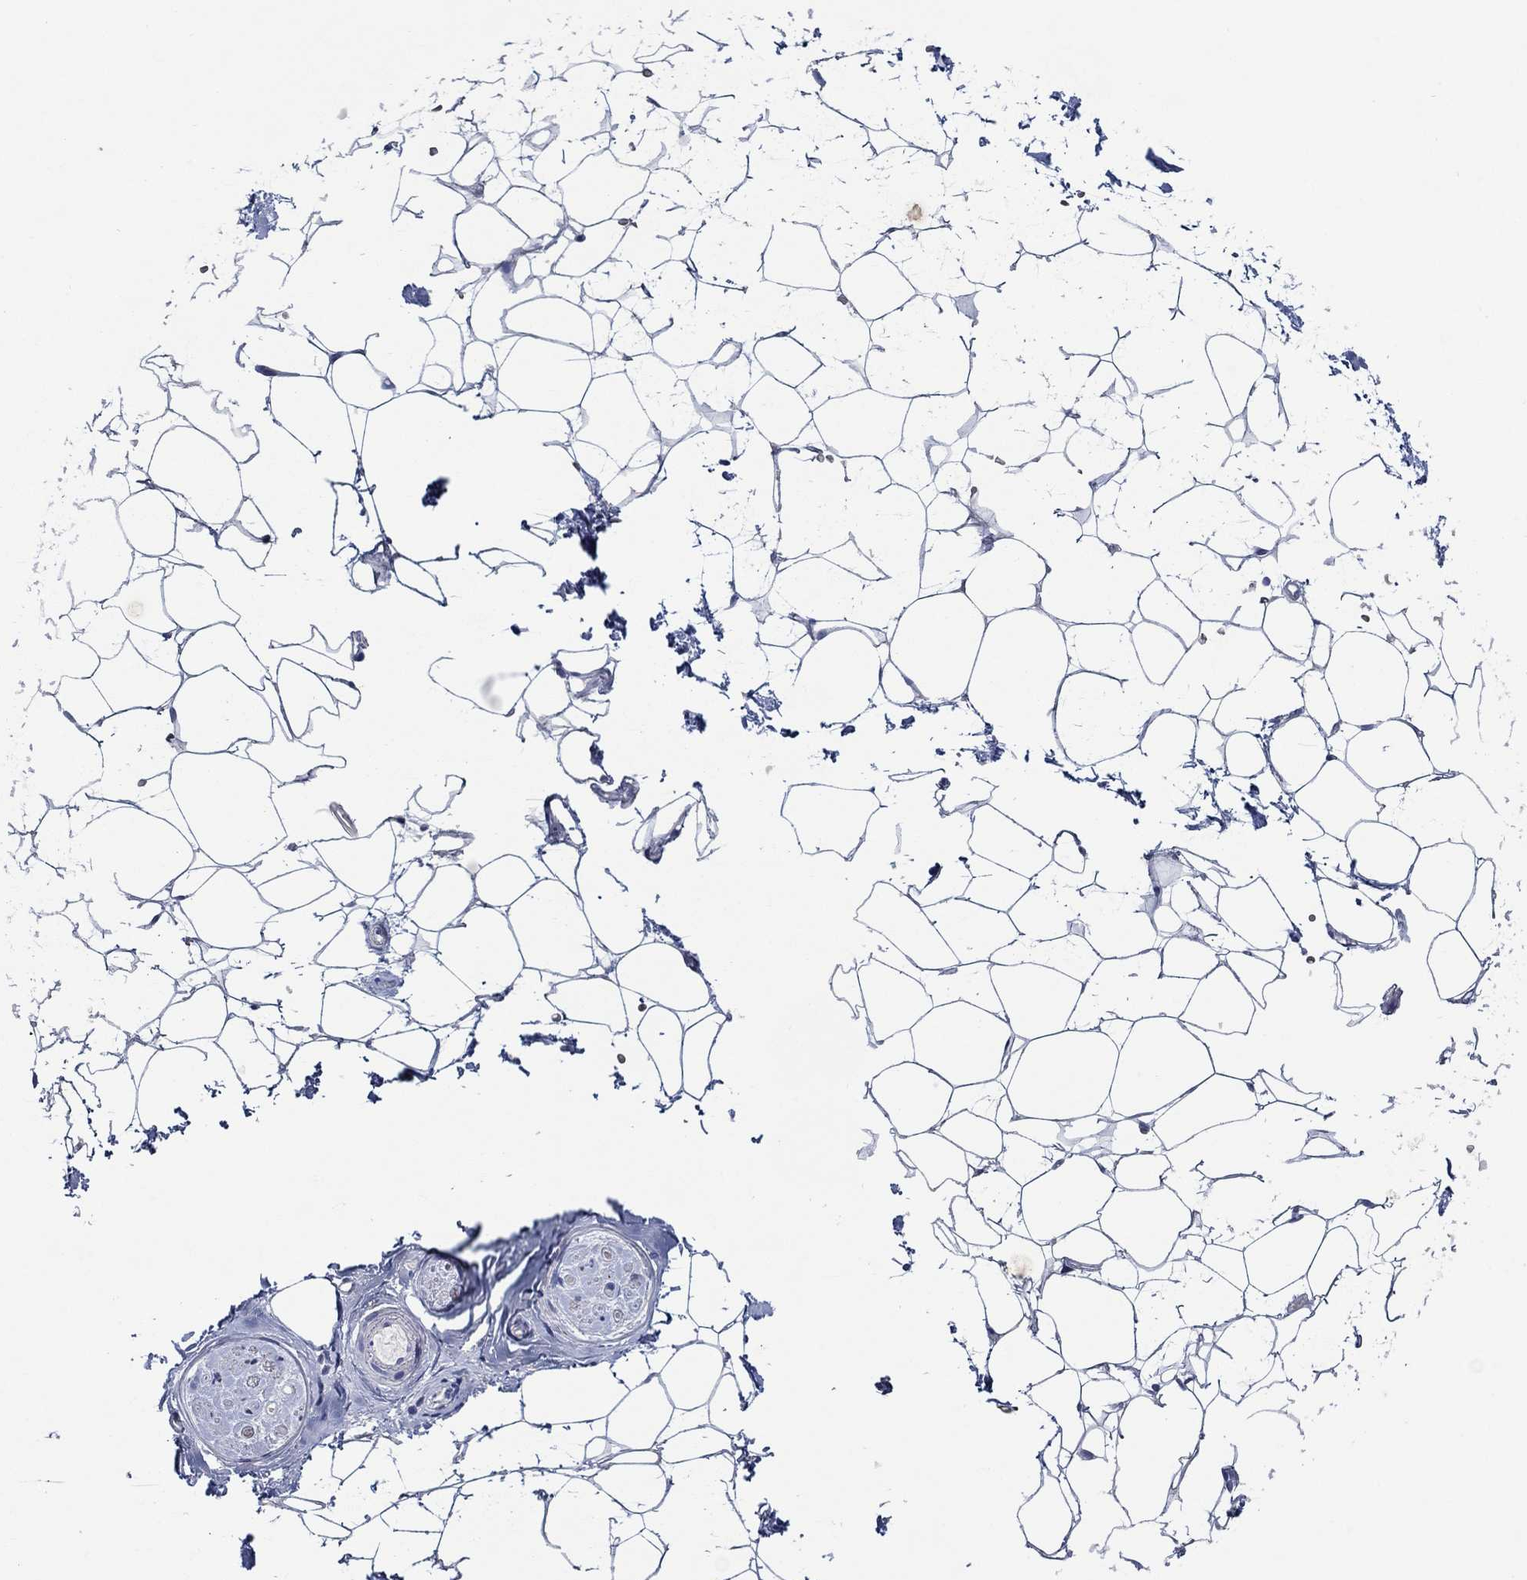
{"staining": {"intensity": "negative", "quantity": "none", "location": "none"}, "tissue": "adipose tissue", "cell_type": "Adipocytes", "image_type": "normal", "snomed": [{"axis": "morphology", "description": "Normal tissue, NOS"}, {"axis": "topography", "description": "Skin"}, {"axis": "topography", "description": "Peripheral nerve tissue"}], "caption": "Immunohistochemistry (IHC) of normal human adipose tissue shows no expression in adipocytes.", "gene": "MC2R", "patient": {"sex": "female", "age": 56}}